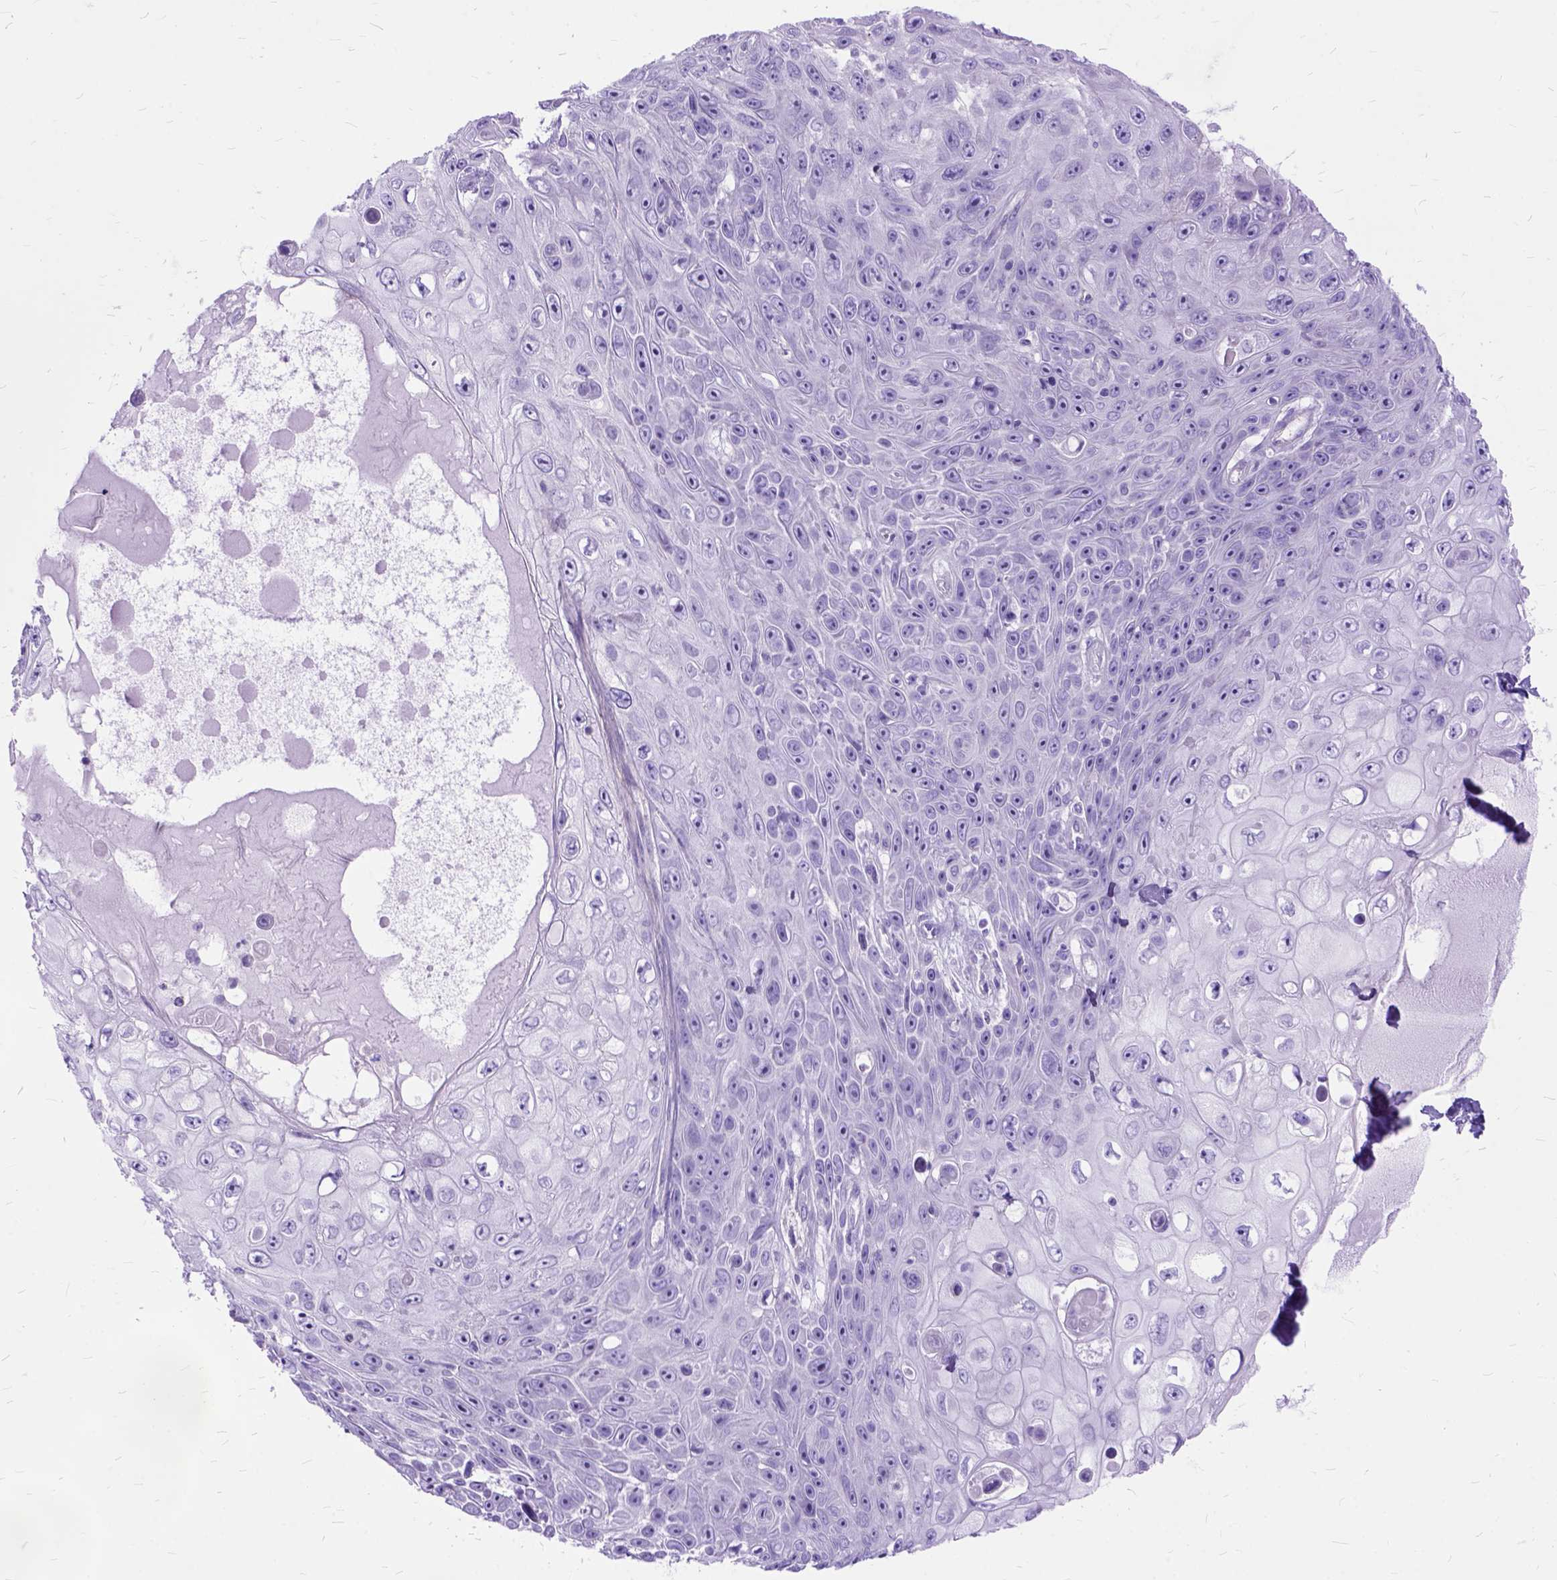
{"staining": {"intensity": "negative", "quantity": "none", "location": "none"}, "tissue": "skin cancer", "cell_type": "Tumor cells", "image_type": "cancer", "snomed": [{"axis": "morphology", "description": "Squamous cell carcinoma, NOS"}, {"axis": "topography", "description": "Skin"}], "caption": "This is a photomicrograph of immunohistochemistry staining of squamous cell carcinoma (skin), which shows no expression in tumor cells. (Brightfield microscopy of DAB immunohistochemistry (IHC) at high magnification).", "gene": "ARL9", "patient": {"sex": "male", "age": 82}}